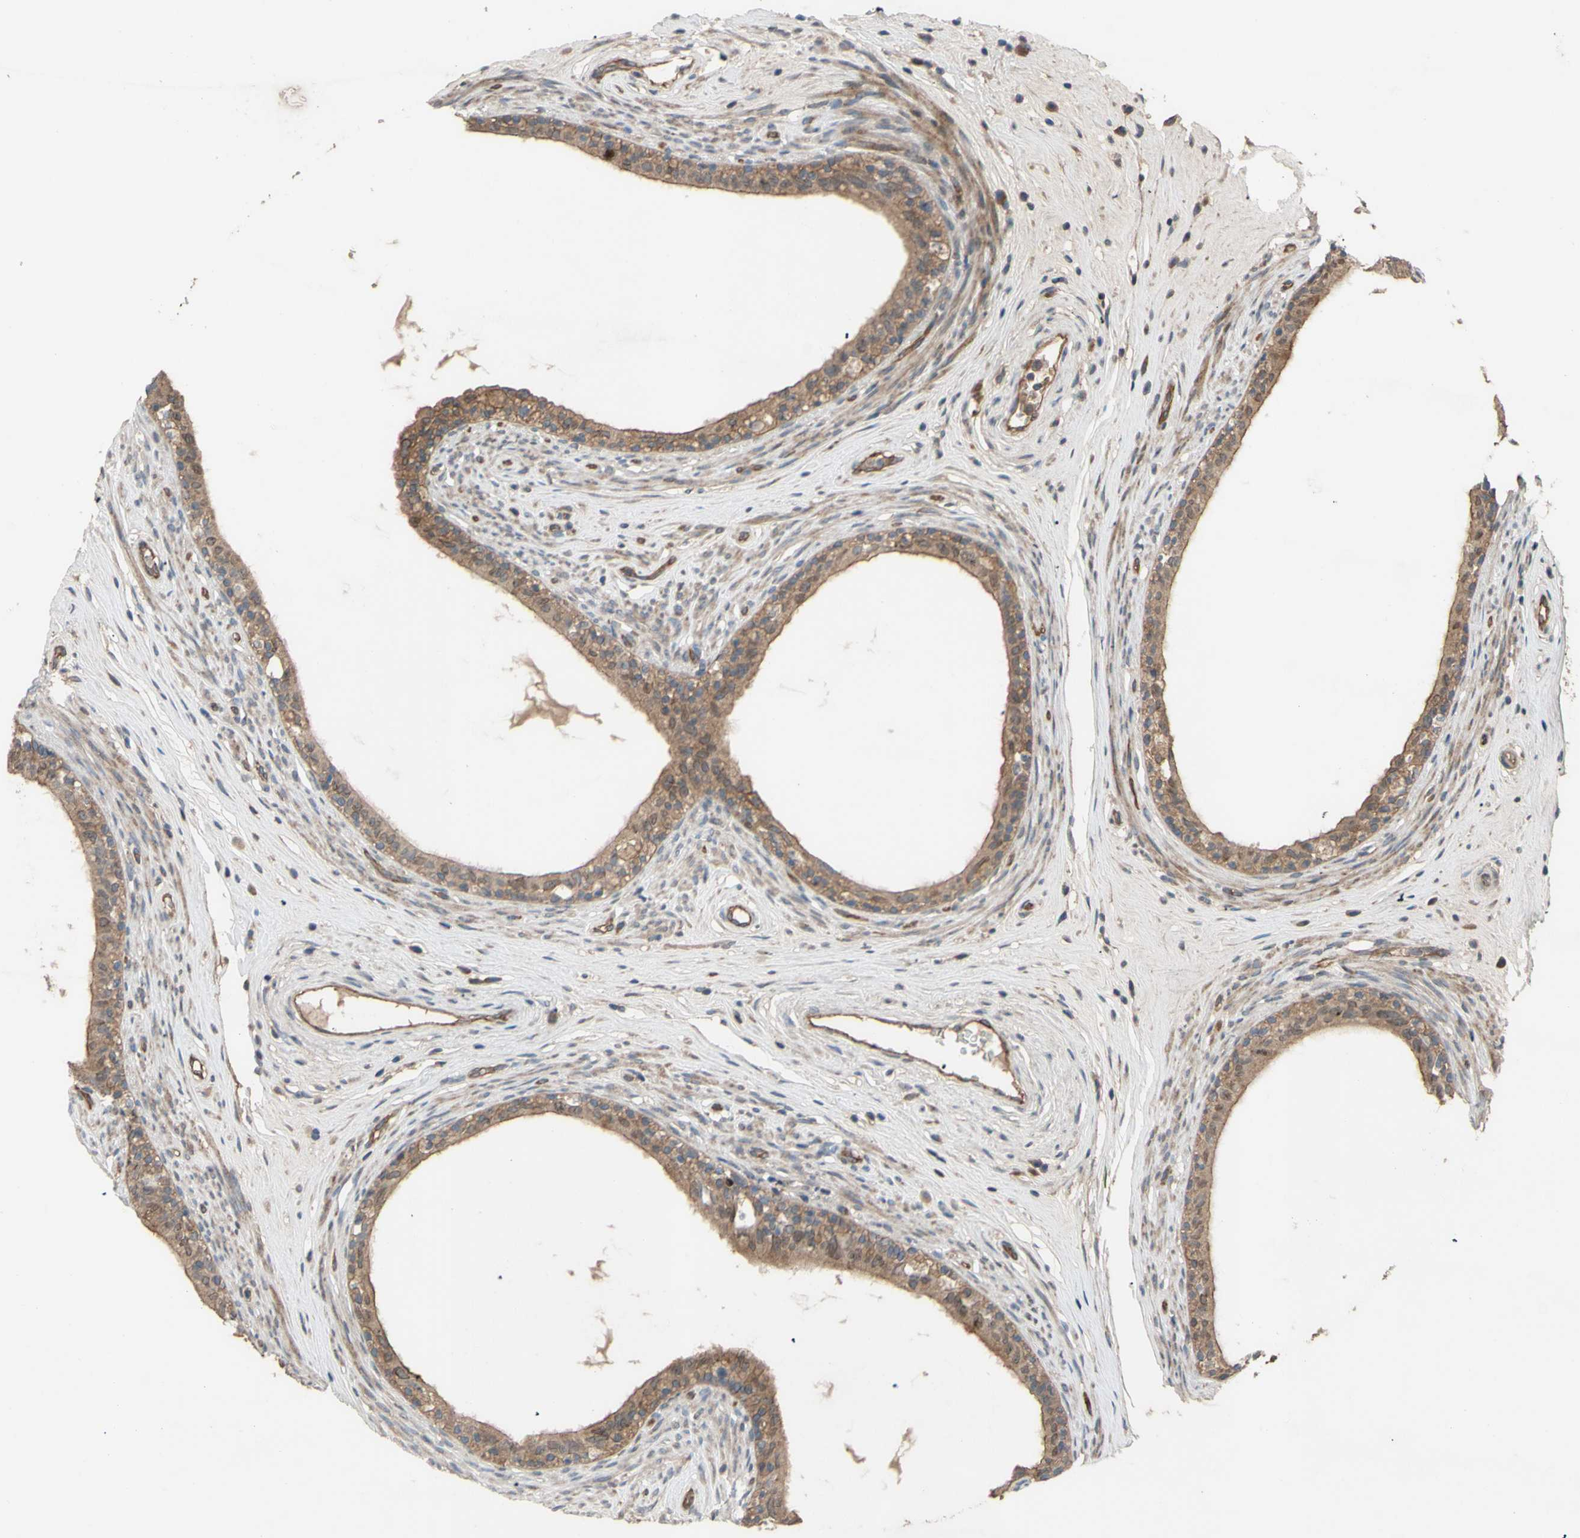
{"staining": {"intensity": "moderate", "quantity": ">75%", "location": "cytoplasmic/membranous,nuclear"}, "tissue": "epididymis", "cell_type": "Glandular cells", "image_type": "normal", "snomed": [{"axis": "morphology", "description": "Normal tissue, NOS"}, {"axis": "morphology", "description": "Inflammation, NOS"}, {"axis": "topography", "description": "Epididymis"}], "caption": "Moderate cytoplasmic/membranous,nuclear positivity for a protein is appreciated in approximately >75% of glandular cells of unremarkable epididymis using IHC.", "gene": "SHROOM4", "patient": {"sex": "male", "age": 84}}